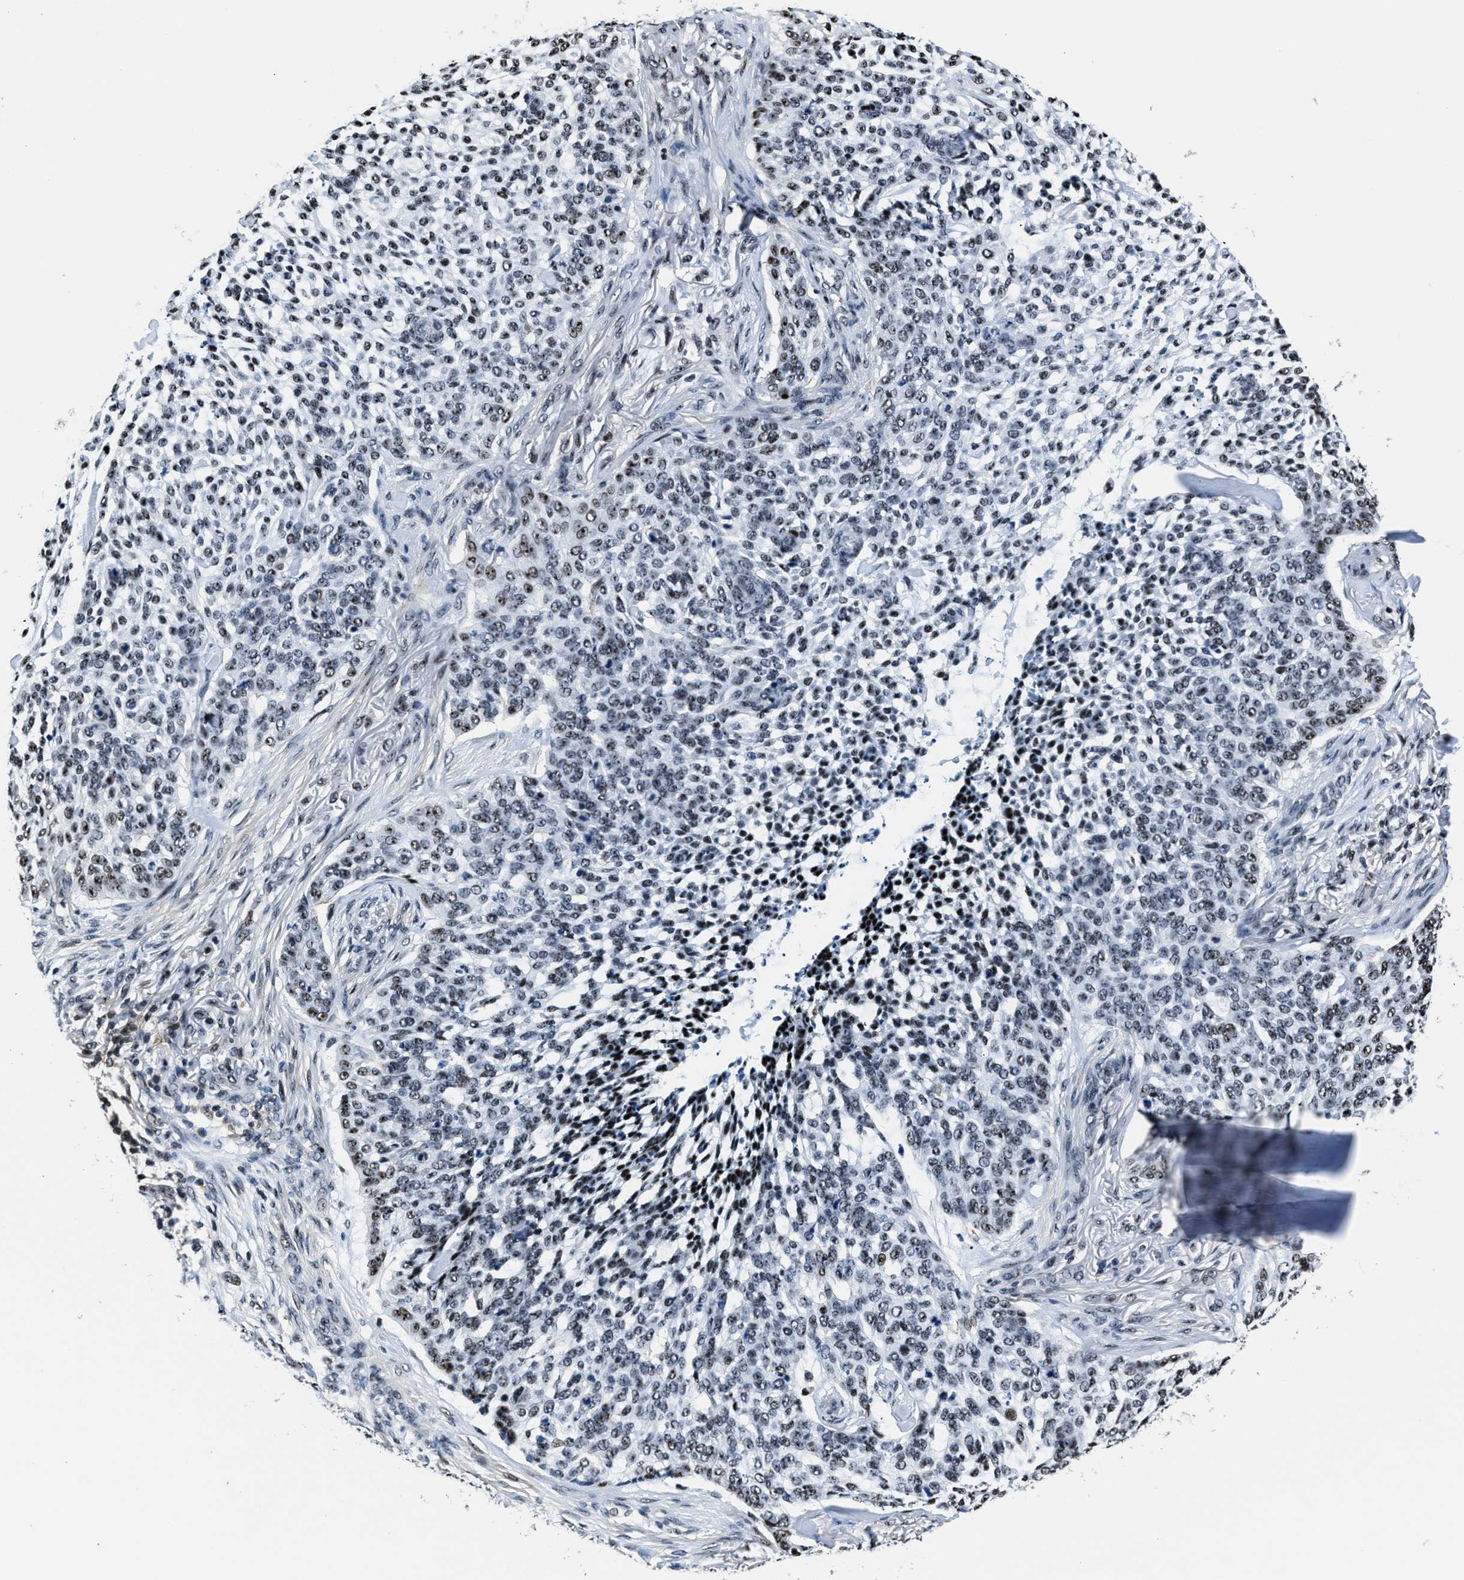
{"staining": {"intensity": "moderate", "quantity": "25%-75%", "location": "nuclear"}, "tissue": "skin cancer", "cell_type": "Tumor cells", "image_type": "cancer", "snomed": [{"axis": "morphology", "description": "Basal cell carcinoma"}, {"axis": "topography", "description": "Skin"}], "caption": "Moderate nuclear positivity for a protein is appreciated in about 25%-75% of tumor cells of skin basal cell carcinoma using IHC.", "gene": "PPIE", "patient": {"sex": "female", "age": 64}}